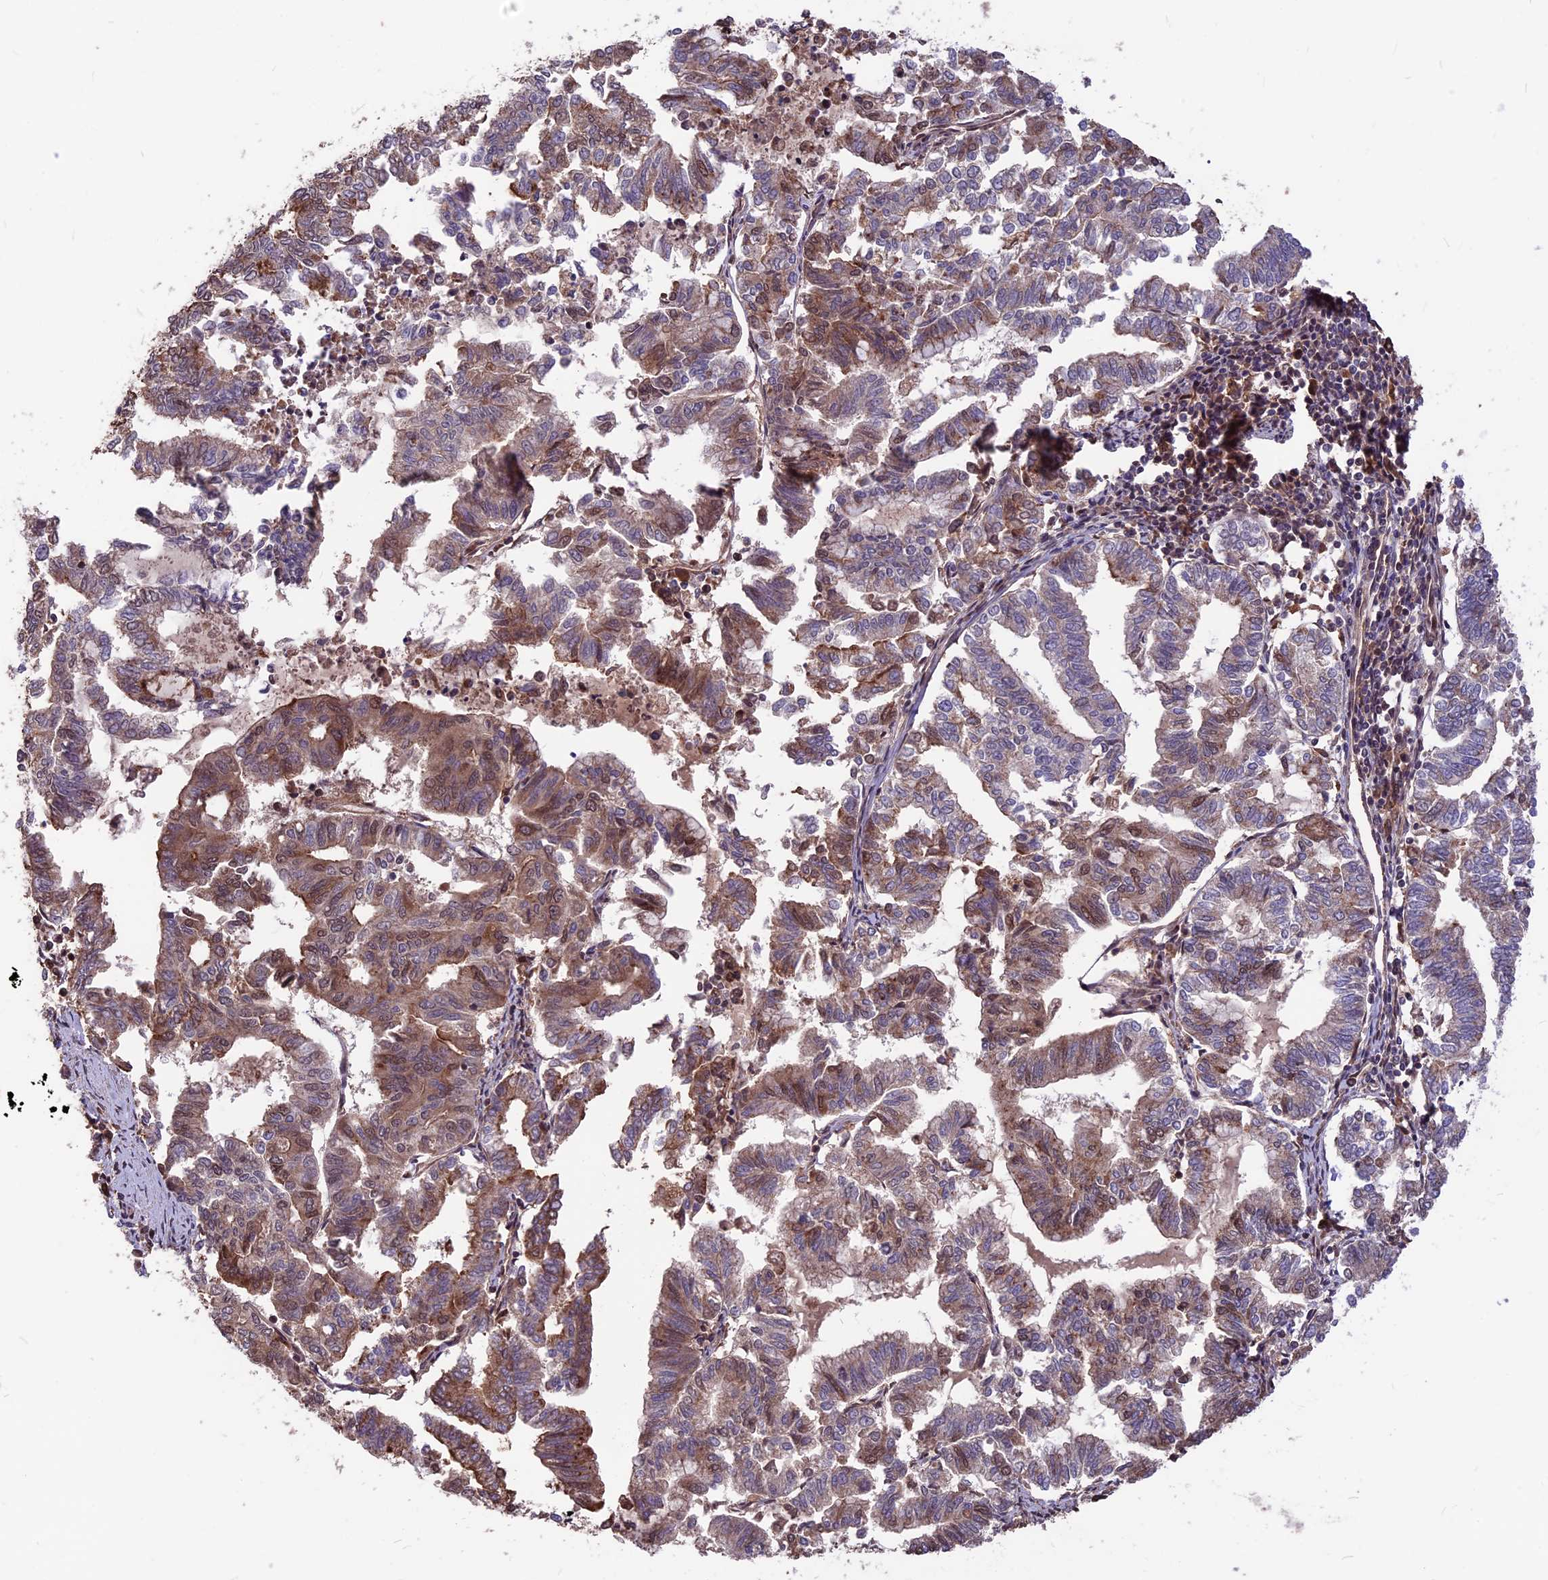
{"staining": {"intensity": "moderate", "quantity": "25%-75%", "location": "cytoplasmic/membranous"}, "tissue": "endometrial cancer", "cell_type": "Tumor cells", "image_type": "cancer", "snomed": [{"axis": "morphology", "description": "Adenocarcinoma, NOS"}, {"axis": "topography", "description": "Endometrium"}], "caption": "Immunohistochemical staining of endometrial adenocarcinoma exhibits moderate cytoplasmic/membranous protein positivity in about 25%-75% of tumor cells. (Stains: DAB (3,3'-diaminobenzidine) in brown, nuclei in blue, Microscopy: brightfield microscopy at high magnification).", "gene": "ZNF598", "patient": {"sex": "female", "age": 79}}